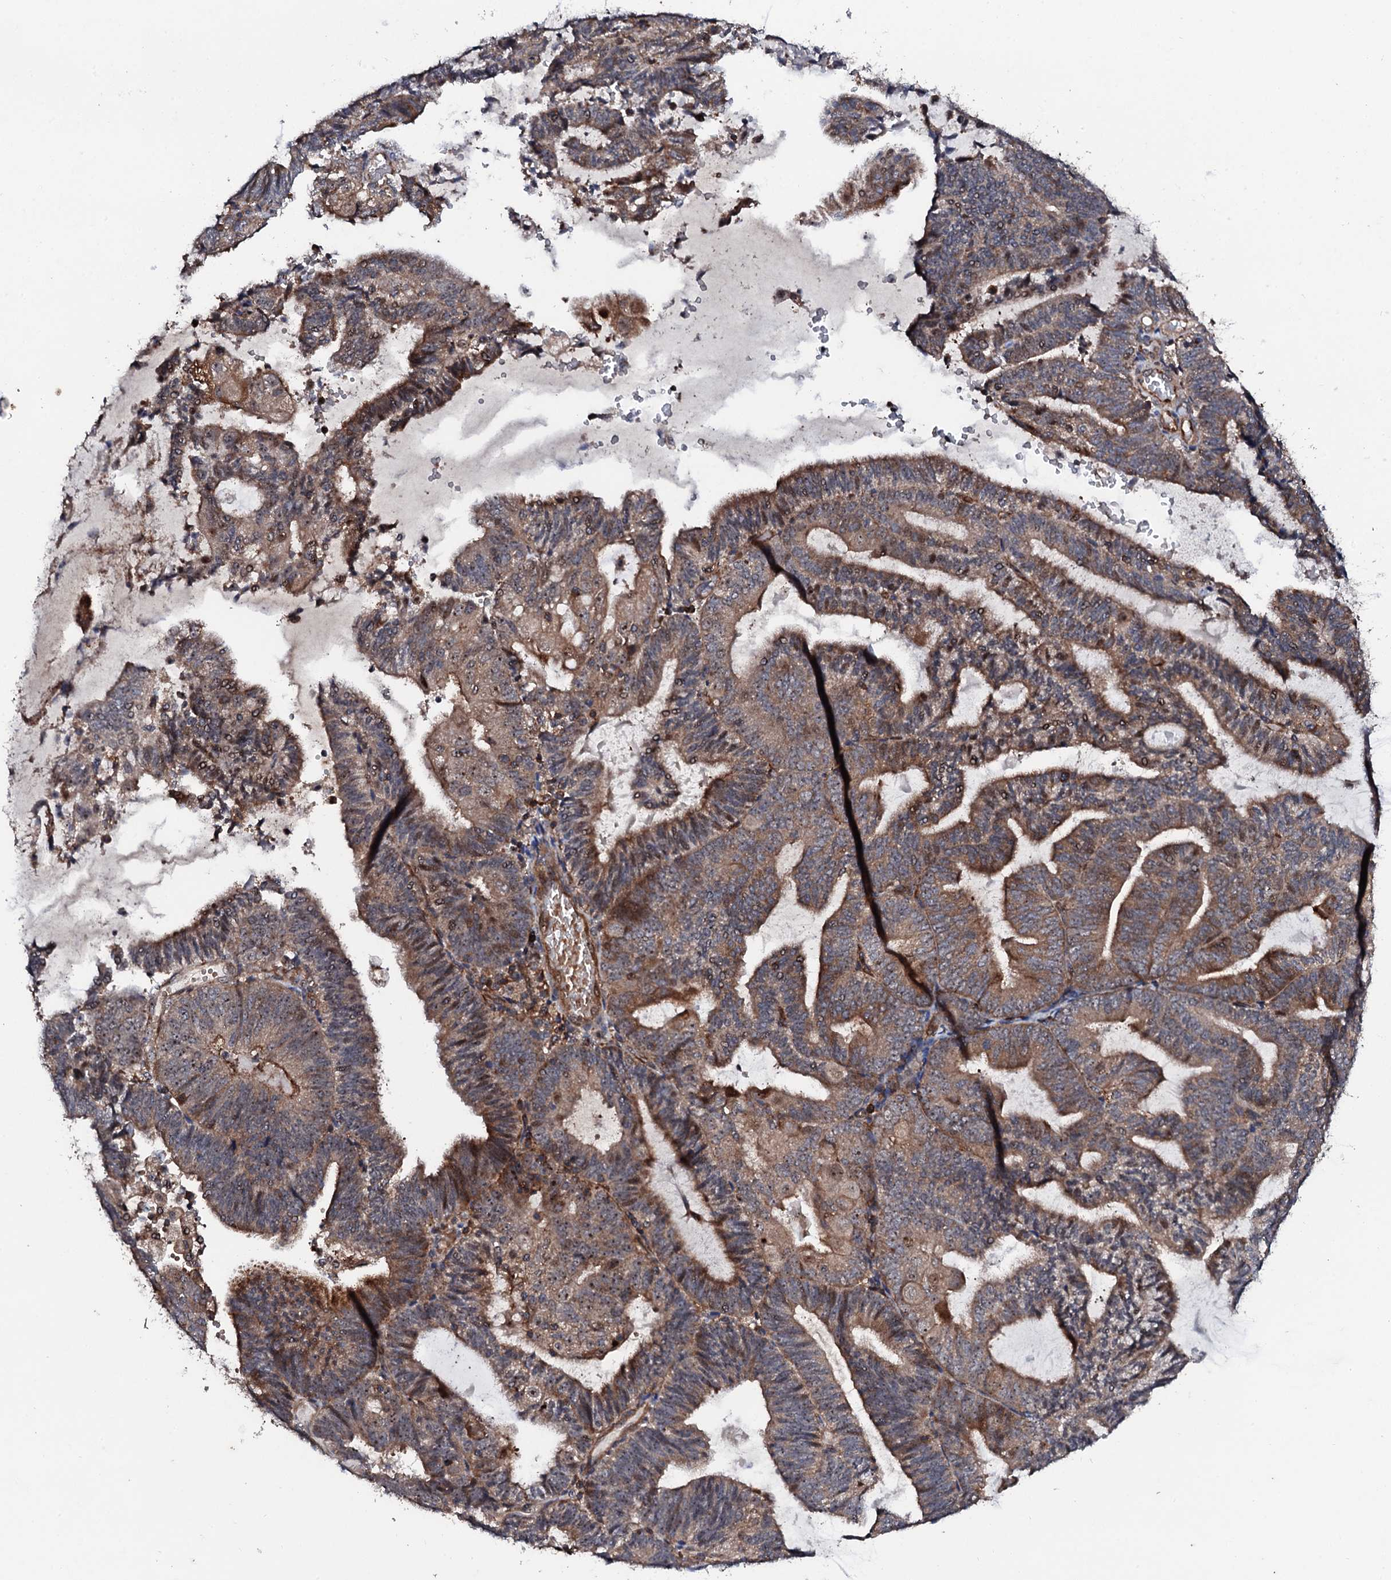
{"staining": {"intensity": "moderate", "quantity": ">75%", "location": "cytoplasmic/membranous,nuclear"}, "tissue": "endometrial cancer", "cell_type": "Tumor cells", "image_type": "cancer", "snomed": [{"axis": "morphology", "description": "Adenocarcinoma, NOS"}, {"axis": "topography", "description": "Endometrium"}], "caption": "IHC of endometrial cancer displays medium levels of moderate cytoplasmic/membranous and nuclear positivity in approximately >75% of tumor cells.", "gene": "GTPBP4", "patient": {"sex": "female", "age": 81}}